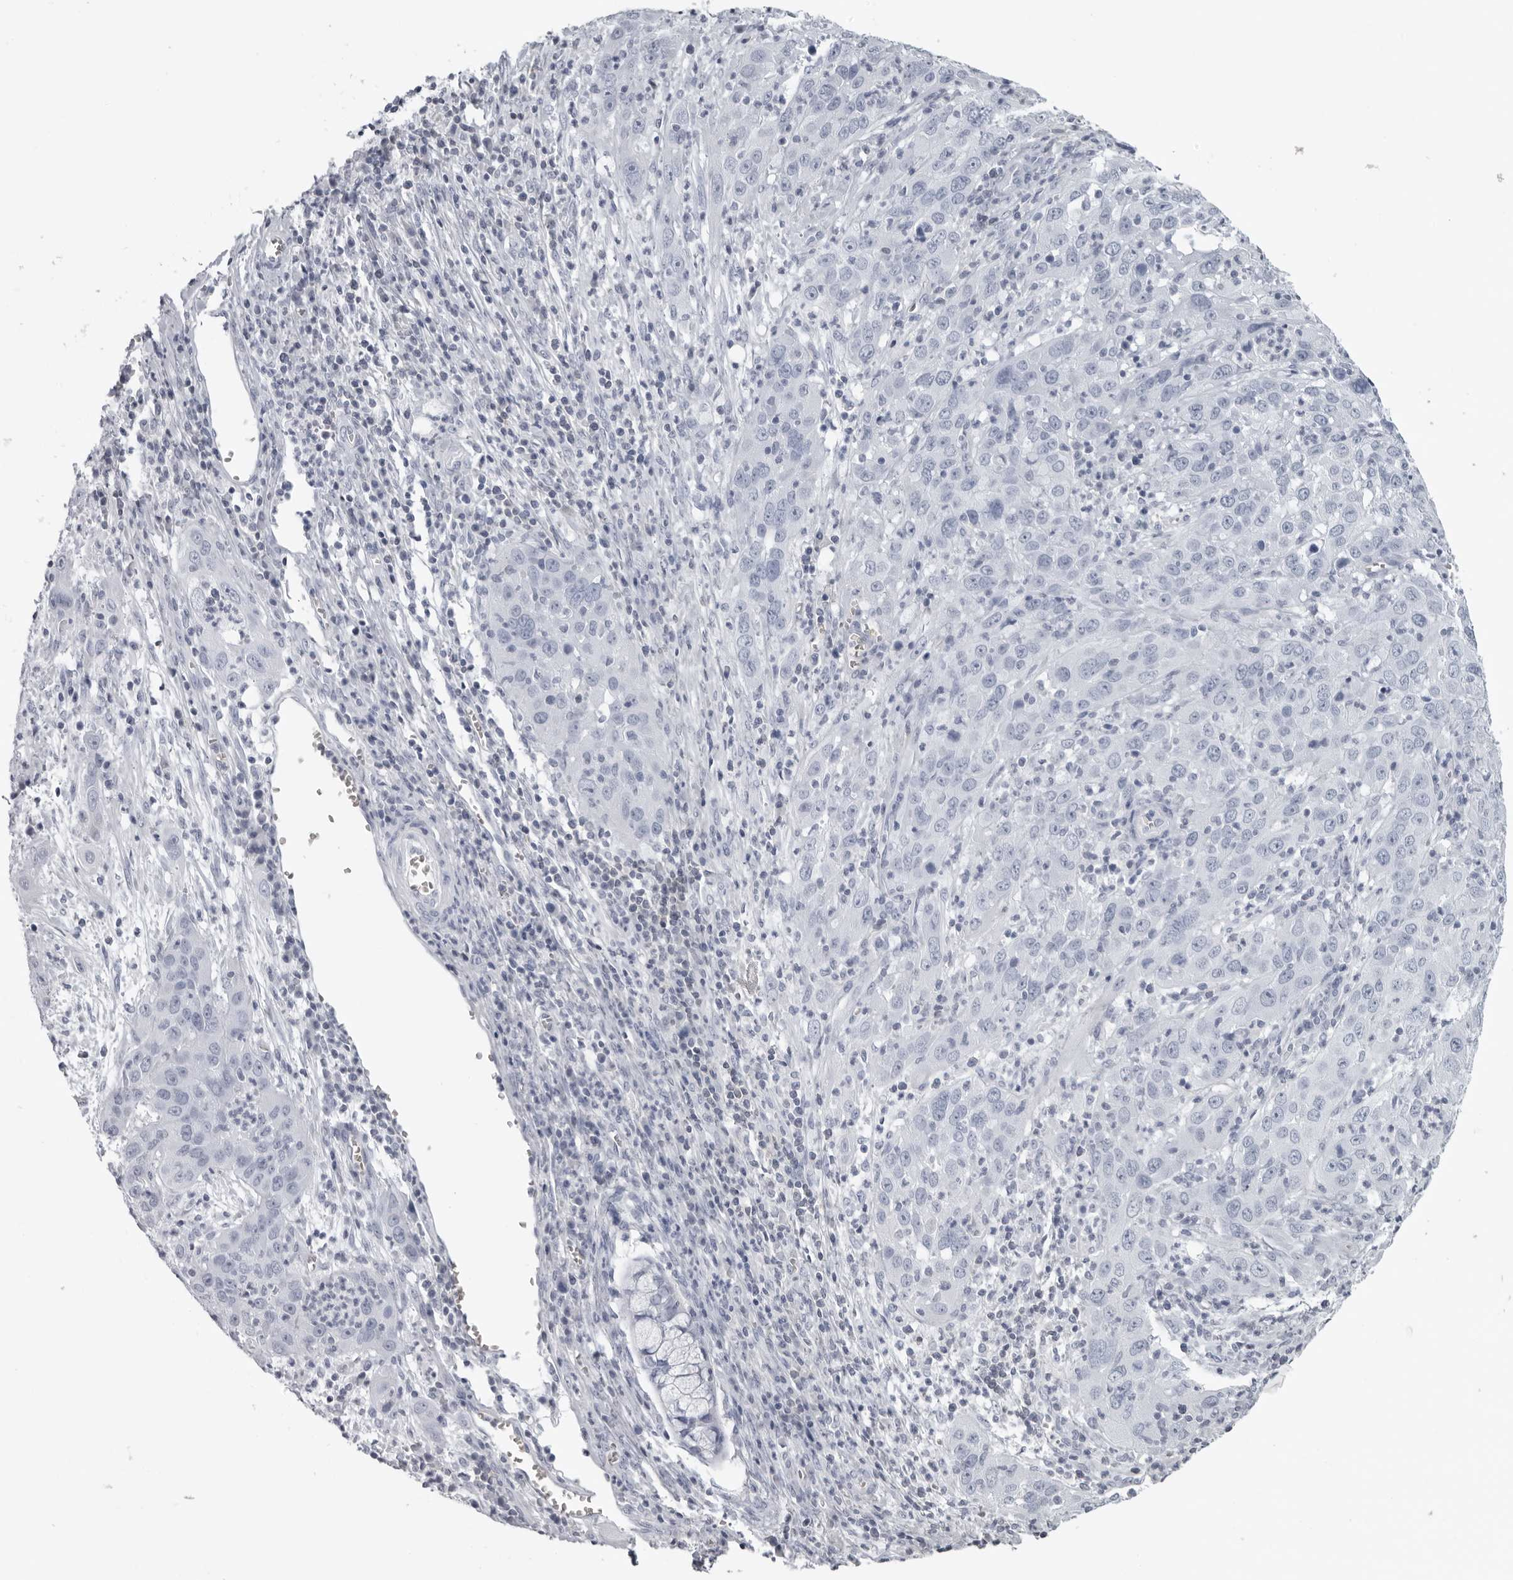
{"staining": {"intensity": "negative", "quantity": "none", "location": "none"}, "tissue": "cervical cancer", "cell_type": "Tumor cells", "image_type": "cancer", "snomed": [{"axis": "morphology", "description": "Squamous cell carcinoma, NOS"}, {"axis": "topography", "description": "Cervix"}], "caption": "Micrograph shows no protein expression in tumor cells of cervical cancer (squamous cell carcinoma) tissue.", "gene": "EPB41", "patient": {"sex": "female", "age": 32}}